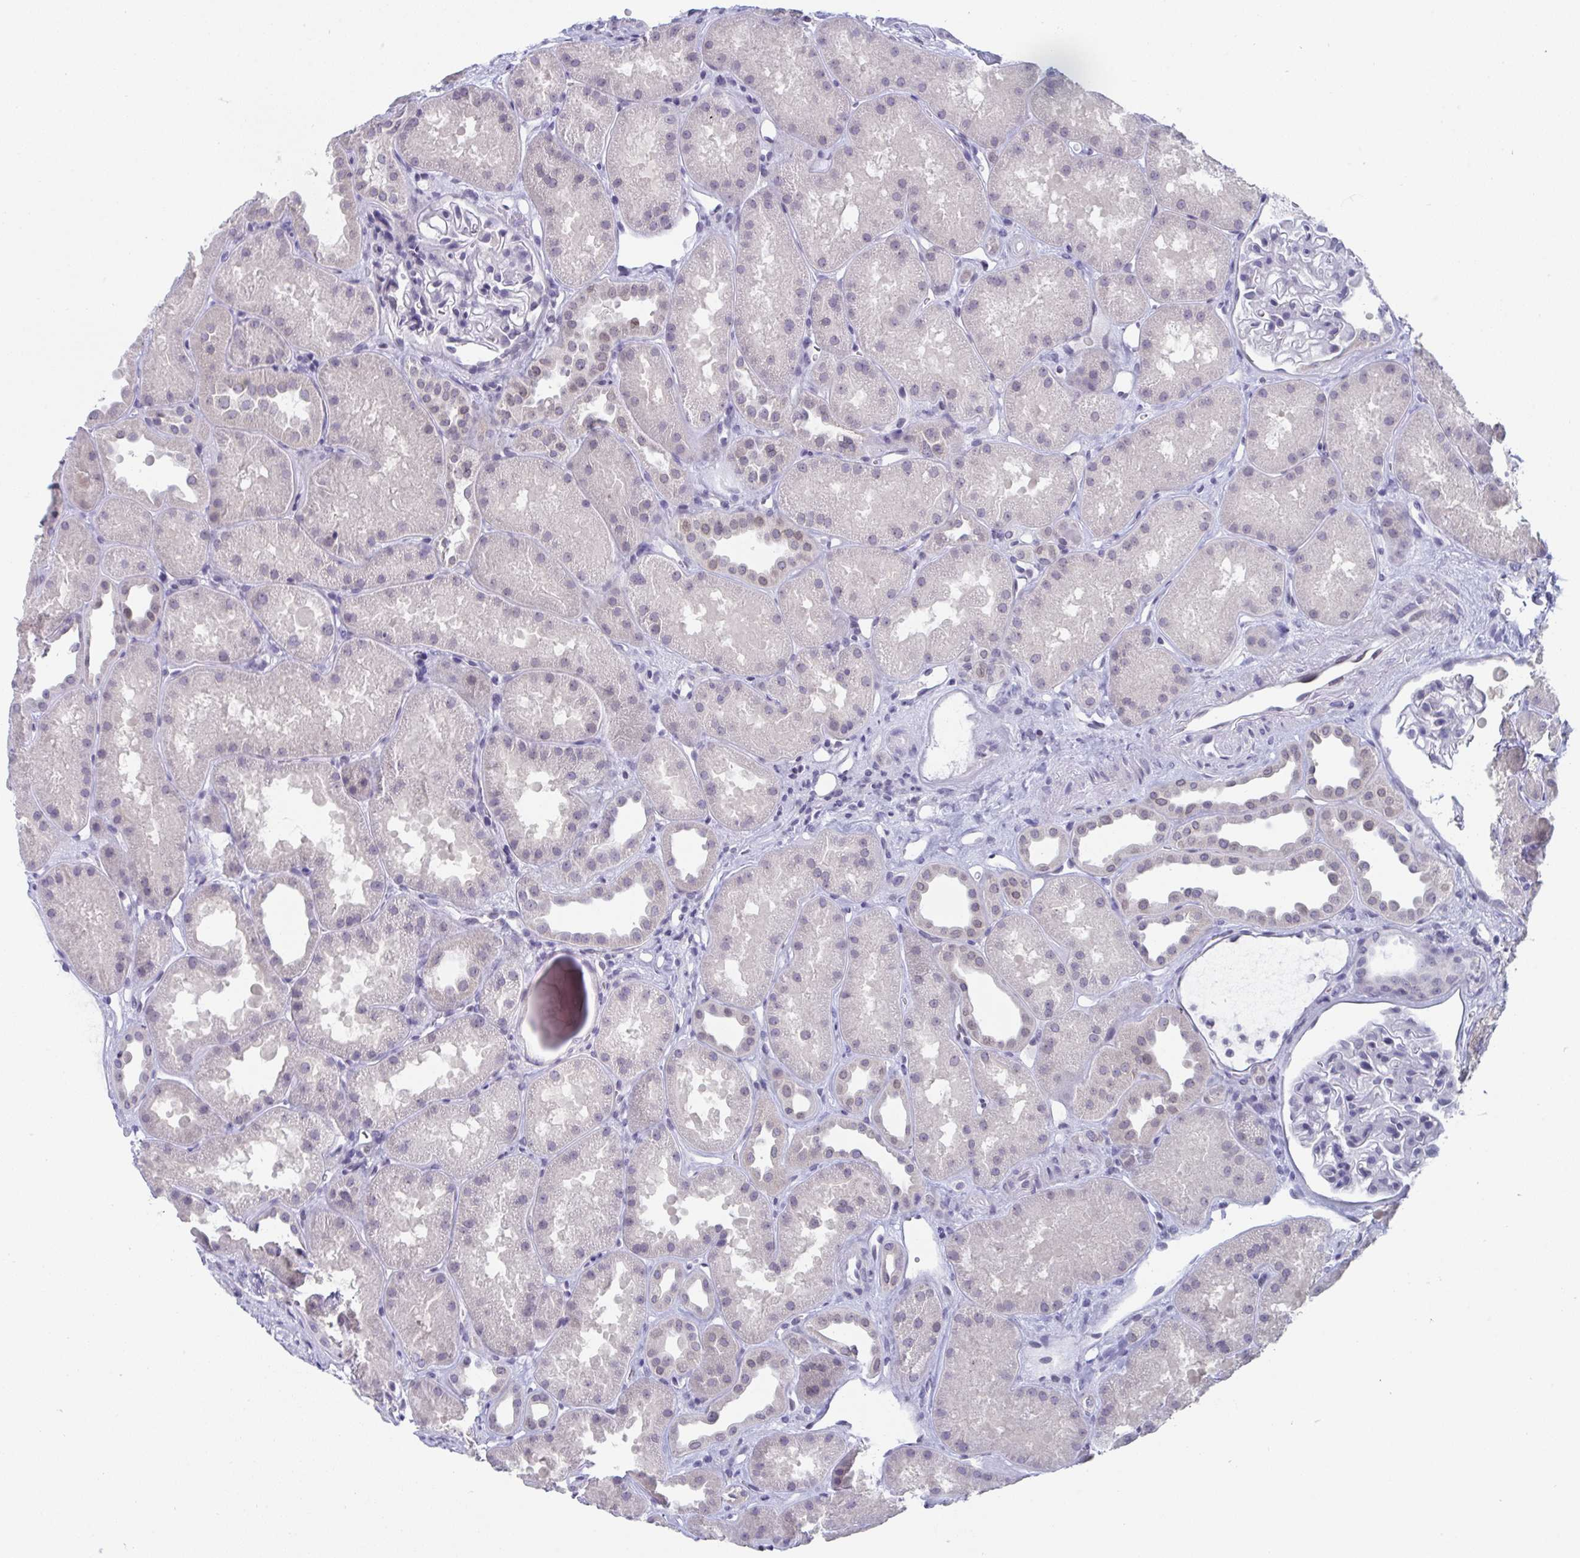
{"staining": {"intensity": "negative", "quantity": "none", "location": "none"}, "tissue": "kidney", "cell_type": "Cells in glomeruli", "image_type": "normal", "snomed": [{"axis": "morphology", "description": "Normal tissue, NOS"}, {"axis": "topography", "description": "Kidney"}], "caption": "An image of human kidney is negative for staining in cells in glomeruli. (DAB (3,3'-diaminobenzidine) IHC with hematoxylin counter stain).", "gene": "BMAL2", "patient": {"sex": "male", "age": 61}}